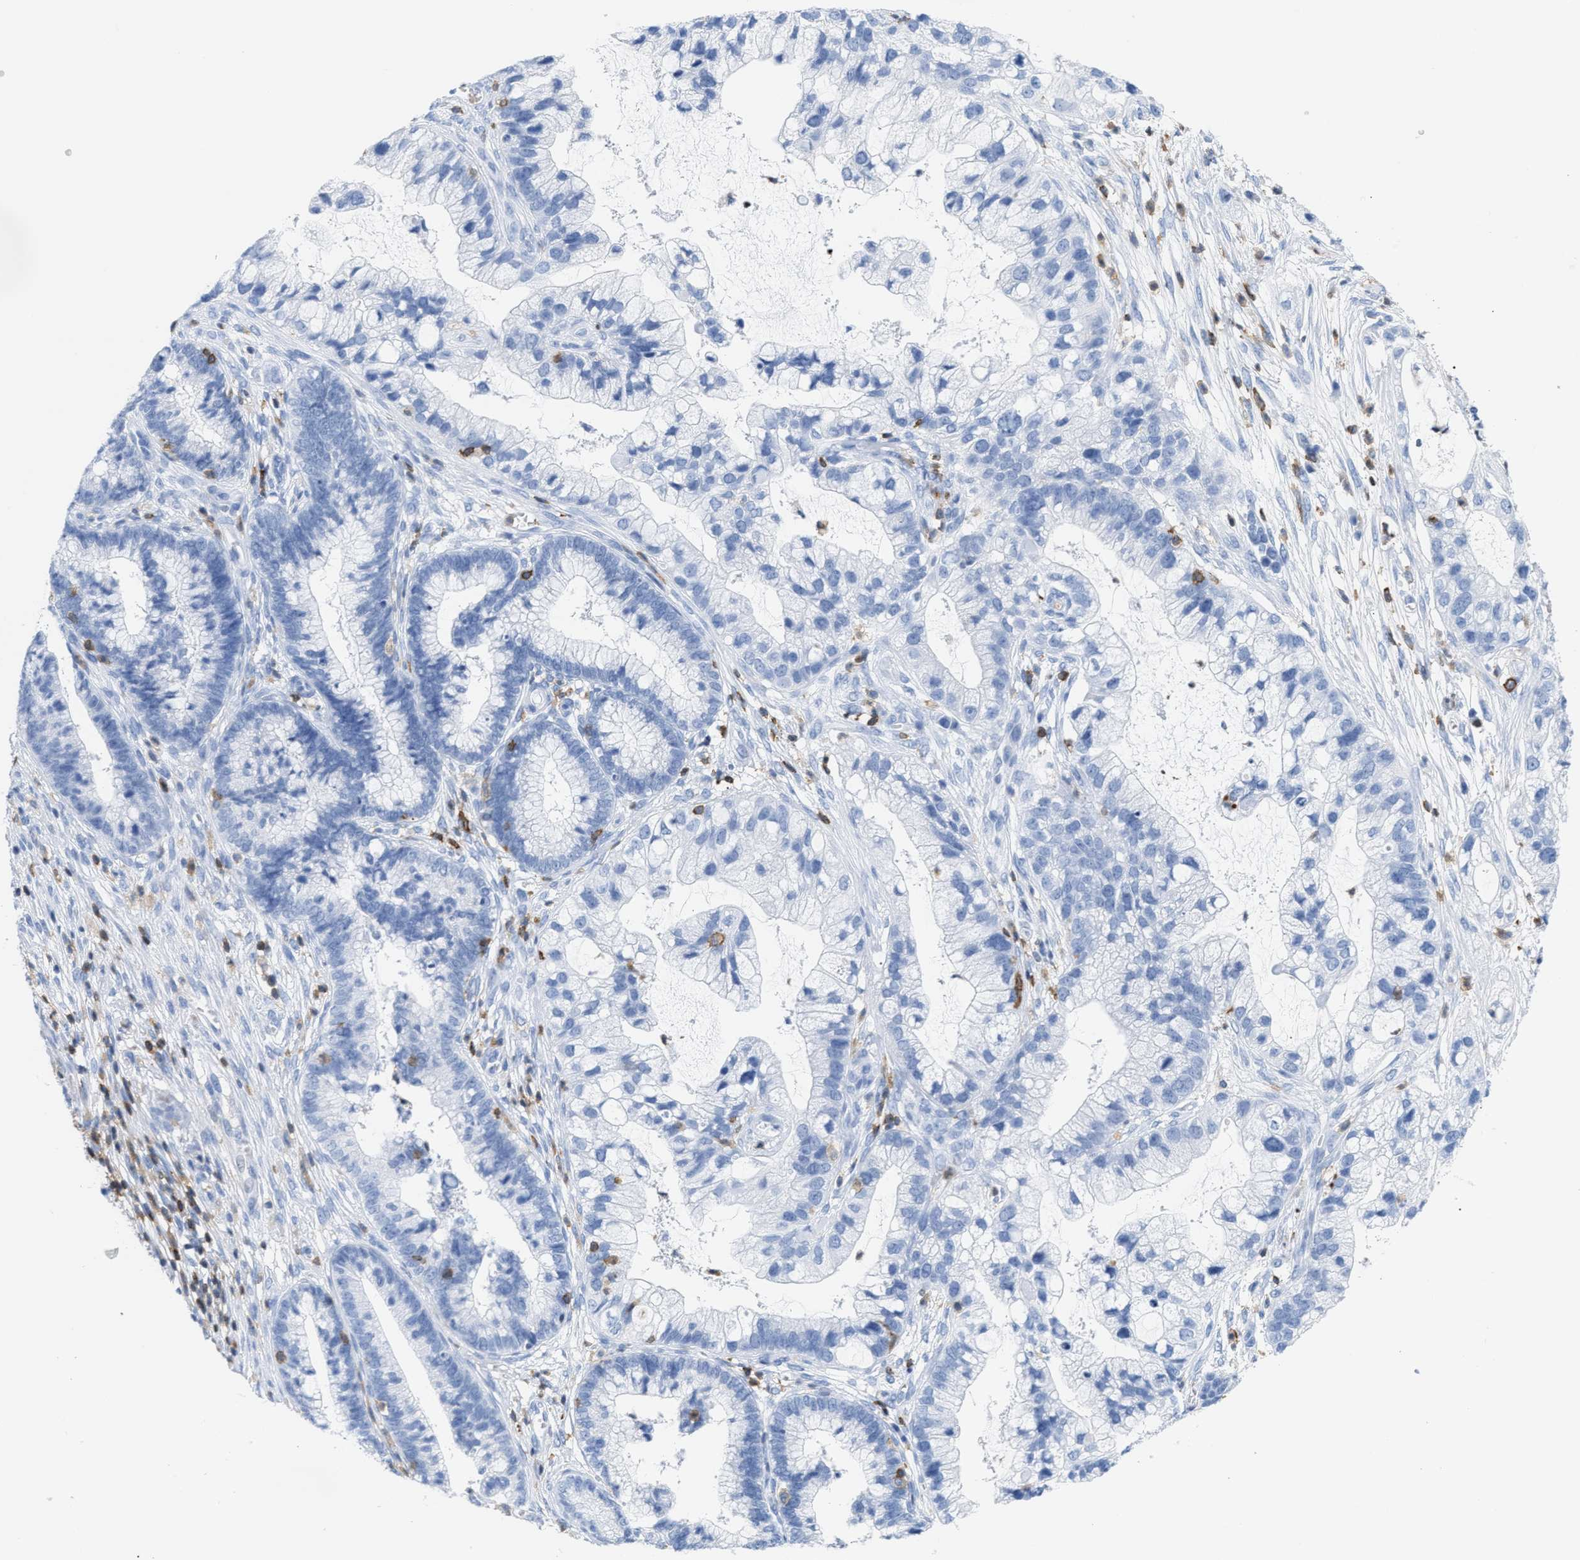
{"staining": {"intensity": "negative", "quantity": "none", "location": "none"}, "tissue": "cervical cancer", "cell_type": "Tumor cells", "image_type": "cancer", "snomed": [{"axis": "morphology", "description": "Adenocarcinoma, NOS"}, {"axis": "topography", "description": "Cervix"}], "caption": "Immunohistochemical staining of human cervical cancer (adenocarcinoma) exhibits no significant staining in tumor cells.", "gene": "LCP1", "patient": {"sex": "female", "age": 44}}